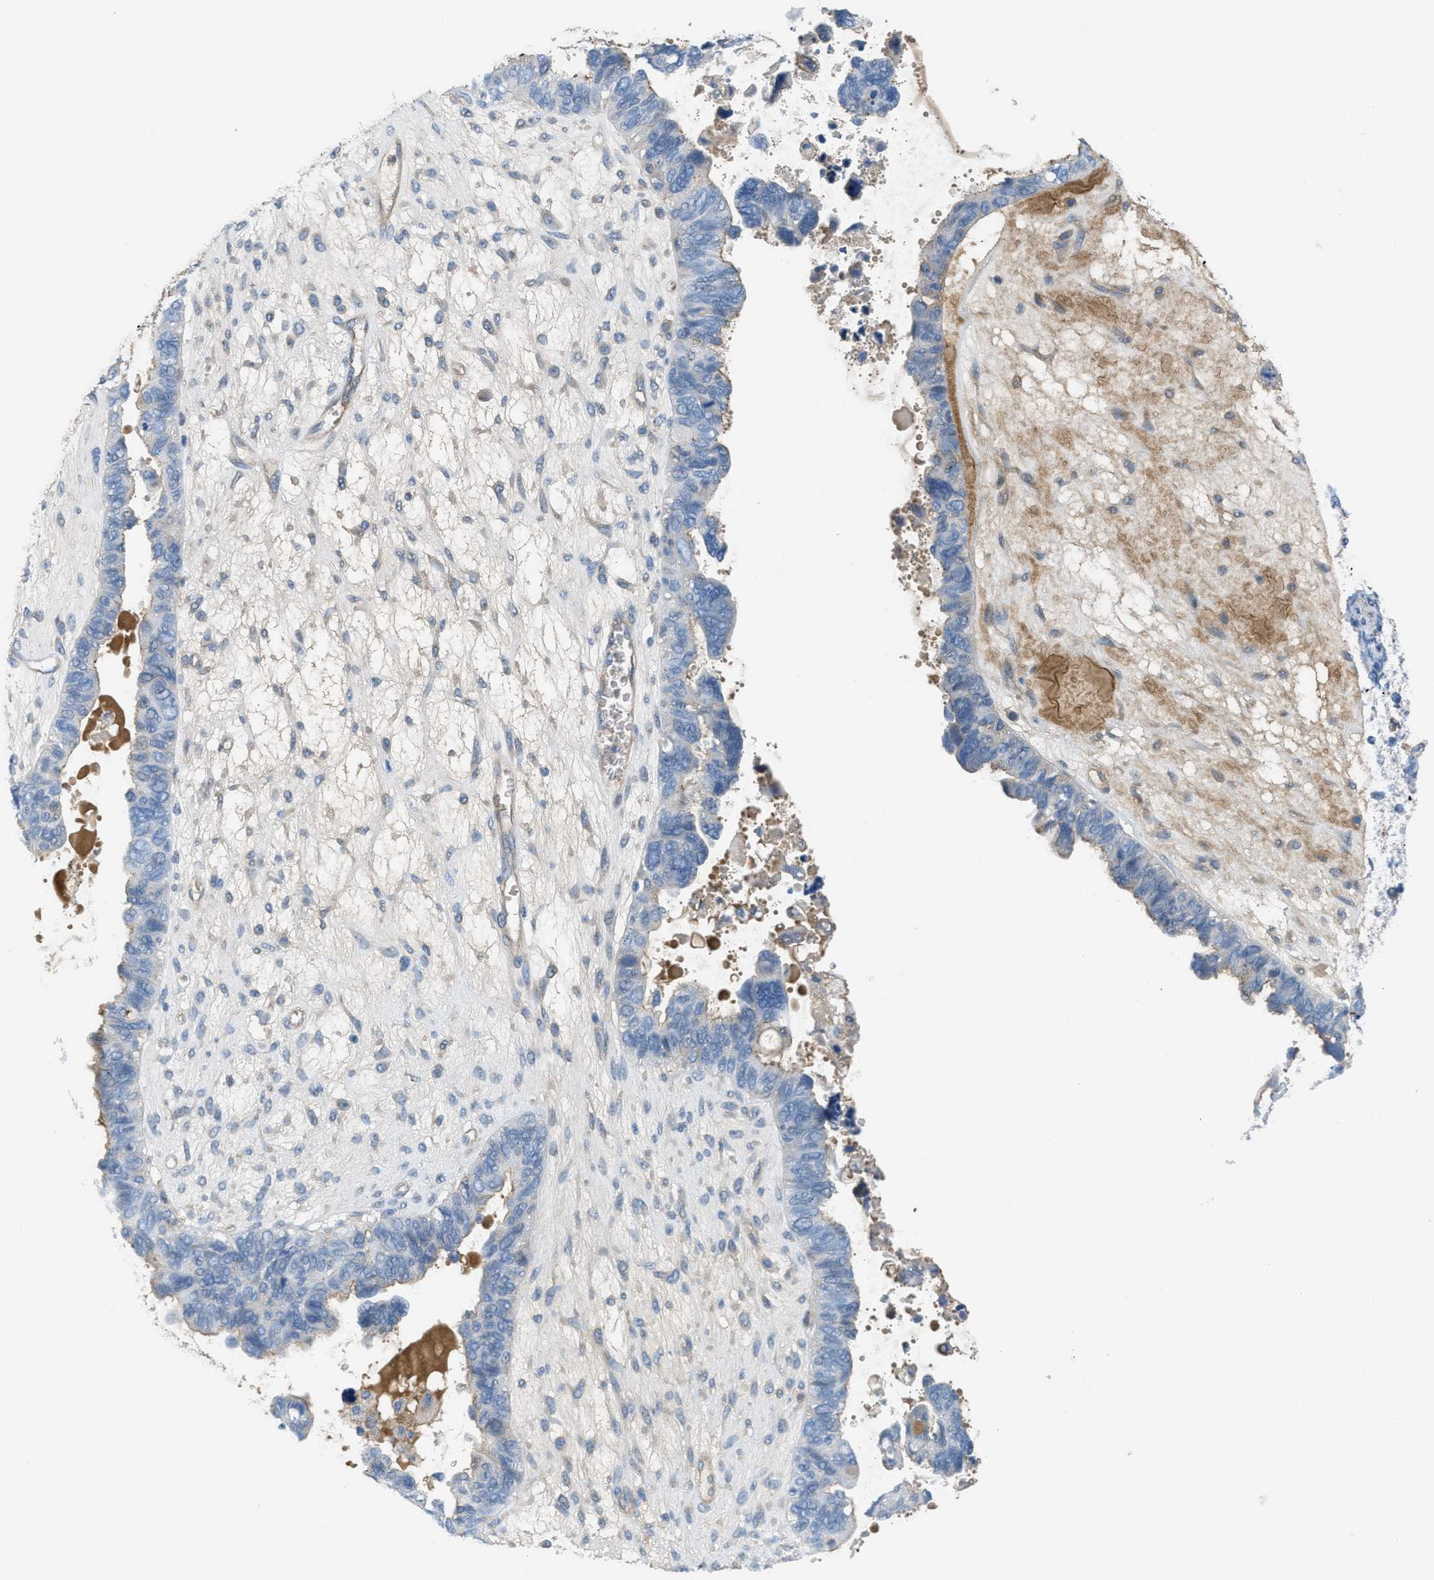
{"staining": {"intensity": "weak", "quantity": "<25%", "location": "cytoplasmic/membranous"}, "tissue": "ovarian cancer", "cell_type": "Tumor cells", "image_type": "cancer", "snomed": [{"axis": "morphology", "description": "Cystadenocarcinoma, serous, NOS"}, {"axis": "topography", "description": "Ovary"}], "caption": "High magnification brightfield microscopy of ovarian cancer (serous cystadenocarcinoma) stained with DAB (3,3'-diaminobenzidine) (brown) and counterstained with hematoxylin (blue): tumor cells show no significant staining.", "gene": "CRB3", "patient": {"sex": "female", "age": 79}}